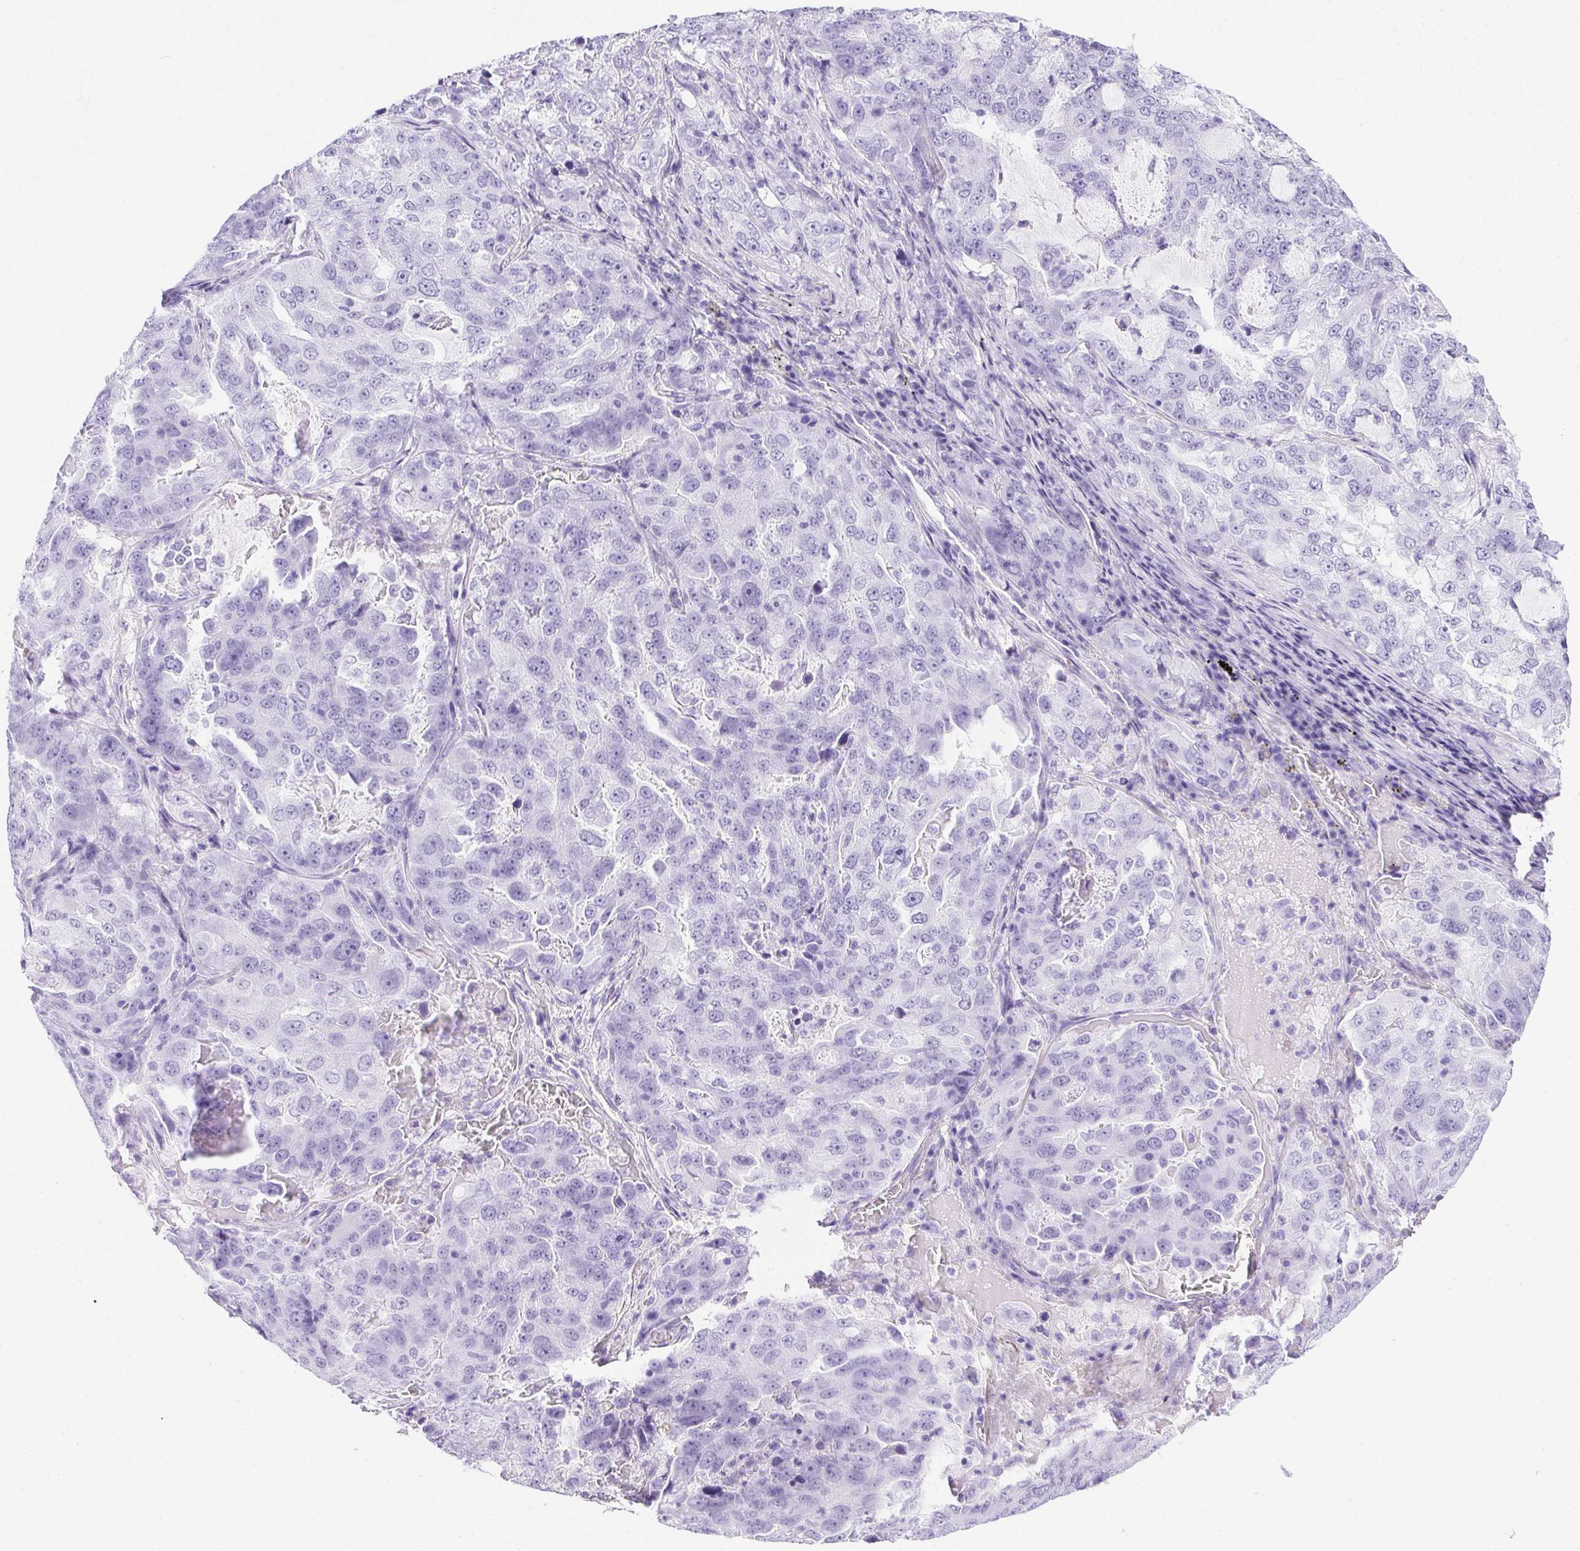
{"staining": {"intensity": "negative", "quantity": "none", "location": "none"}, "tissue": "lung cancer", "cell_type": "Tumor cells", "image_type": "cancer", "snomed": [{"axis": "morphology", "description": "Adenocarcinoma, NOS"}, {"axis": "topography", "description": "Lung"}], "caption": "This is a photomicrograph of immunohistochemistry (IHC) staining of adenocarcinoma (lung), which shows no positivity in tumor cells.", "gene": "SPACA5B", "patient": {"sex": "female", "age": 61}}